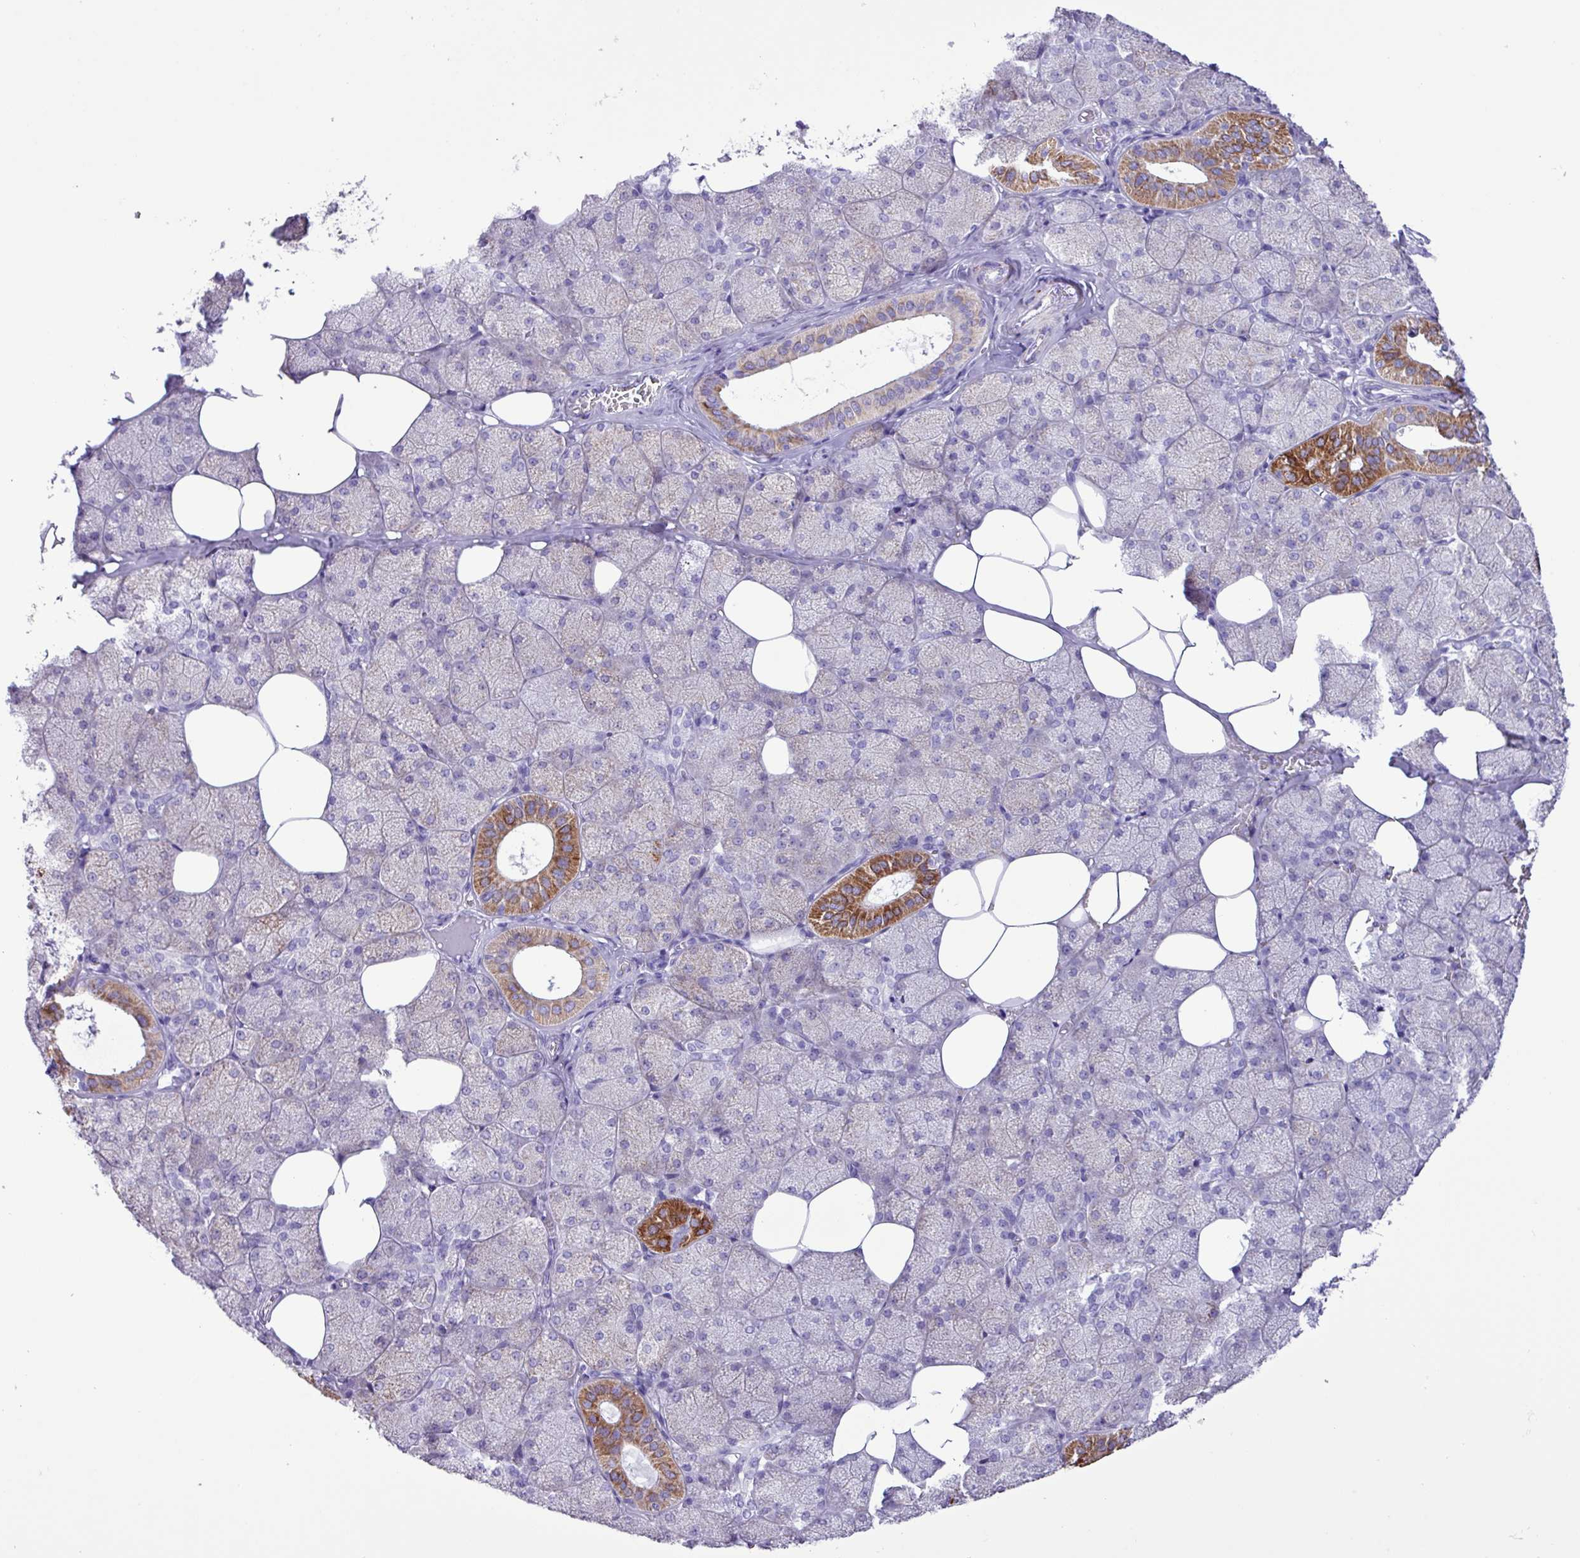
{"staining": {"intensity": "moderate", "quantity": "<25%", "location": "cytoplasmic/membranous"}, "tissue": "salivary gland", "cell_type": "Glandular cells", "image_type": "normal", "snomed": [{"axis": "morphology", "description": "Normal tissue, NOS"}, {"axis": "topography", "description": "Salivary gland"}, {"axis": "topography", "description": "Peripheral nerve tissue"}], "caption": "IHC (DAB (3,3'-diaminobenzidine)) staining of normal human salivary gland displays moderate cytoplasmic/membranous protein staining in approximately <25% of glandular cells.", "gene": "CKMT2", "patient": {"sex": "male", "age": 38}}